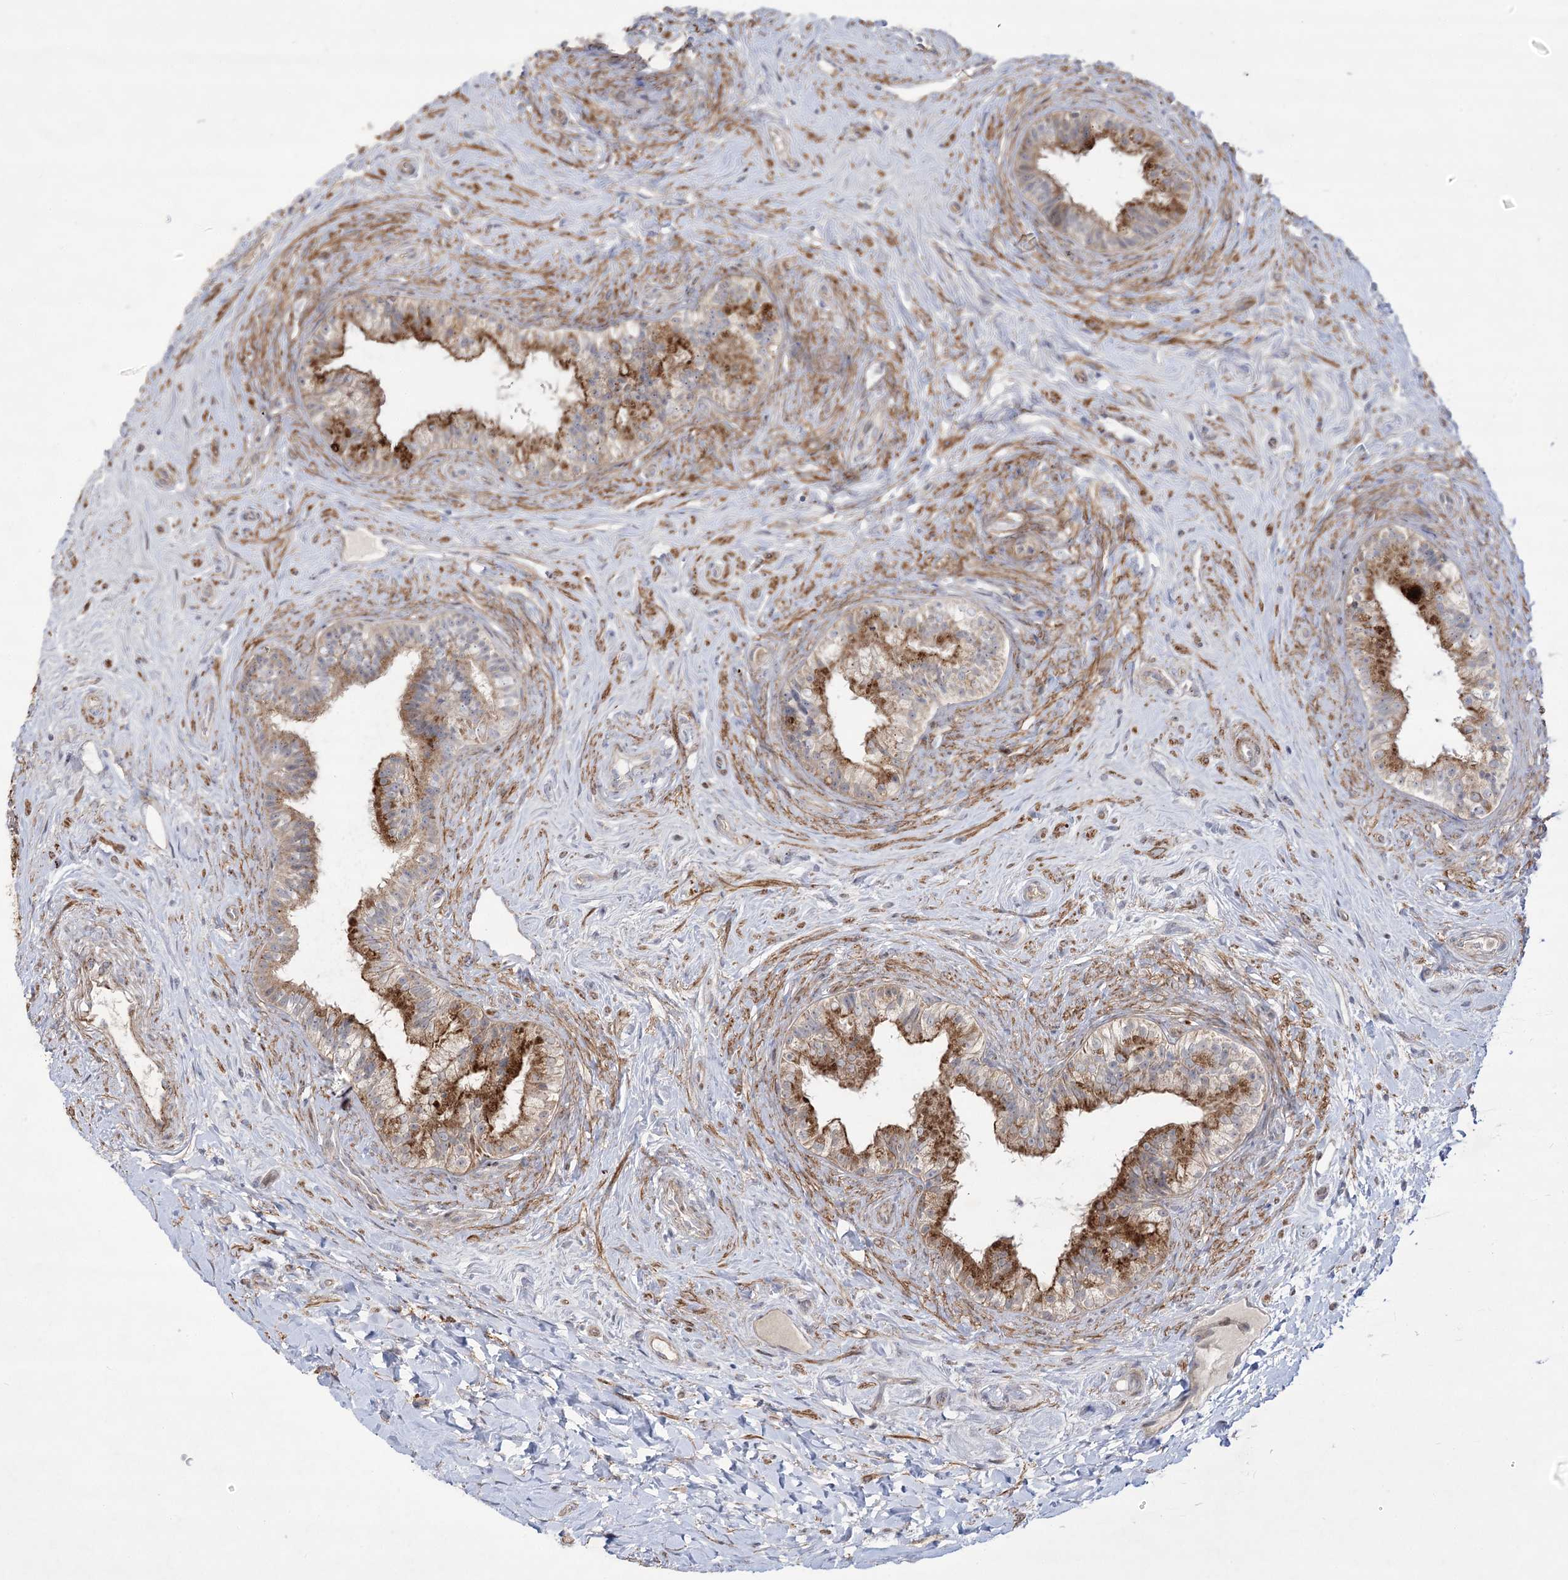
{"staining": {"intensity": "moderate", "quantity": "25%-75%", "location": "cytoplasmic/membranous"}, "tissue": "epididymis", "cell_type": "Glandular cells", "image_type": "normal", "snomed": [{"axis": "morphology", "description": "Normal tissue, NOS"}, {"axis": "topography", "description": "Epididymis"}], "caption": "Brown immunohistochemical staining in benign epididymis reveals moderate cytoplasmic/membranous expression in approximately 25%-75% of glandular cells. (brown staining indicates protein expression, while blue staining denotes nuclei).", "gene": "RNF24", "patient": {"sex": "male", "age": 84}}